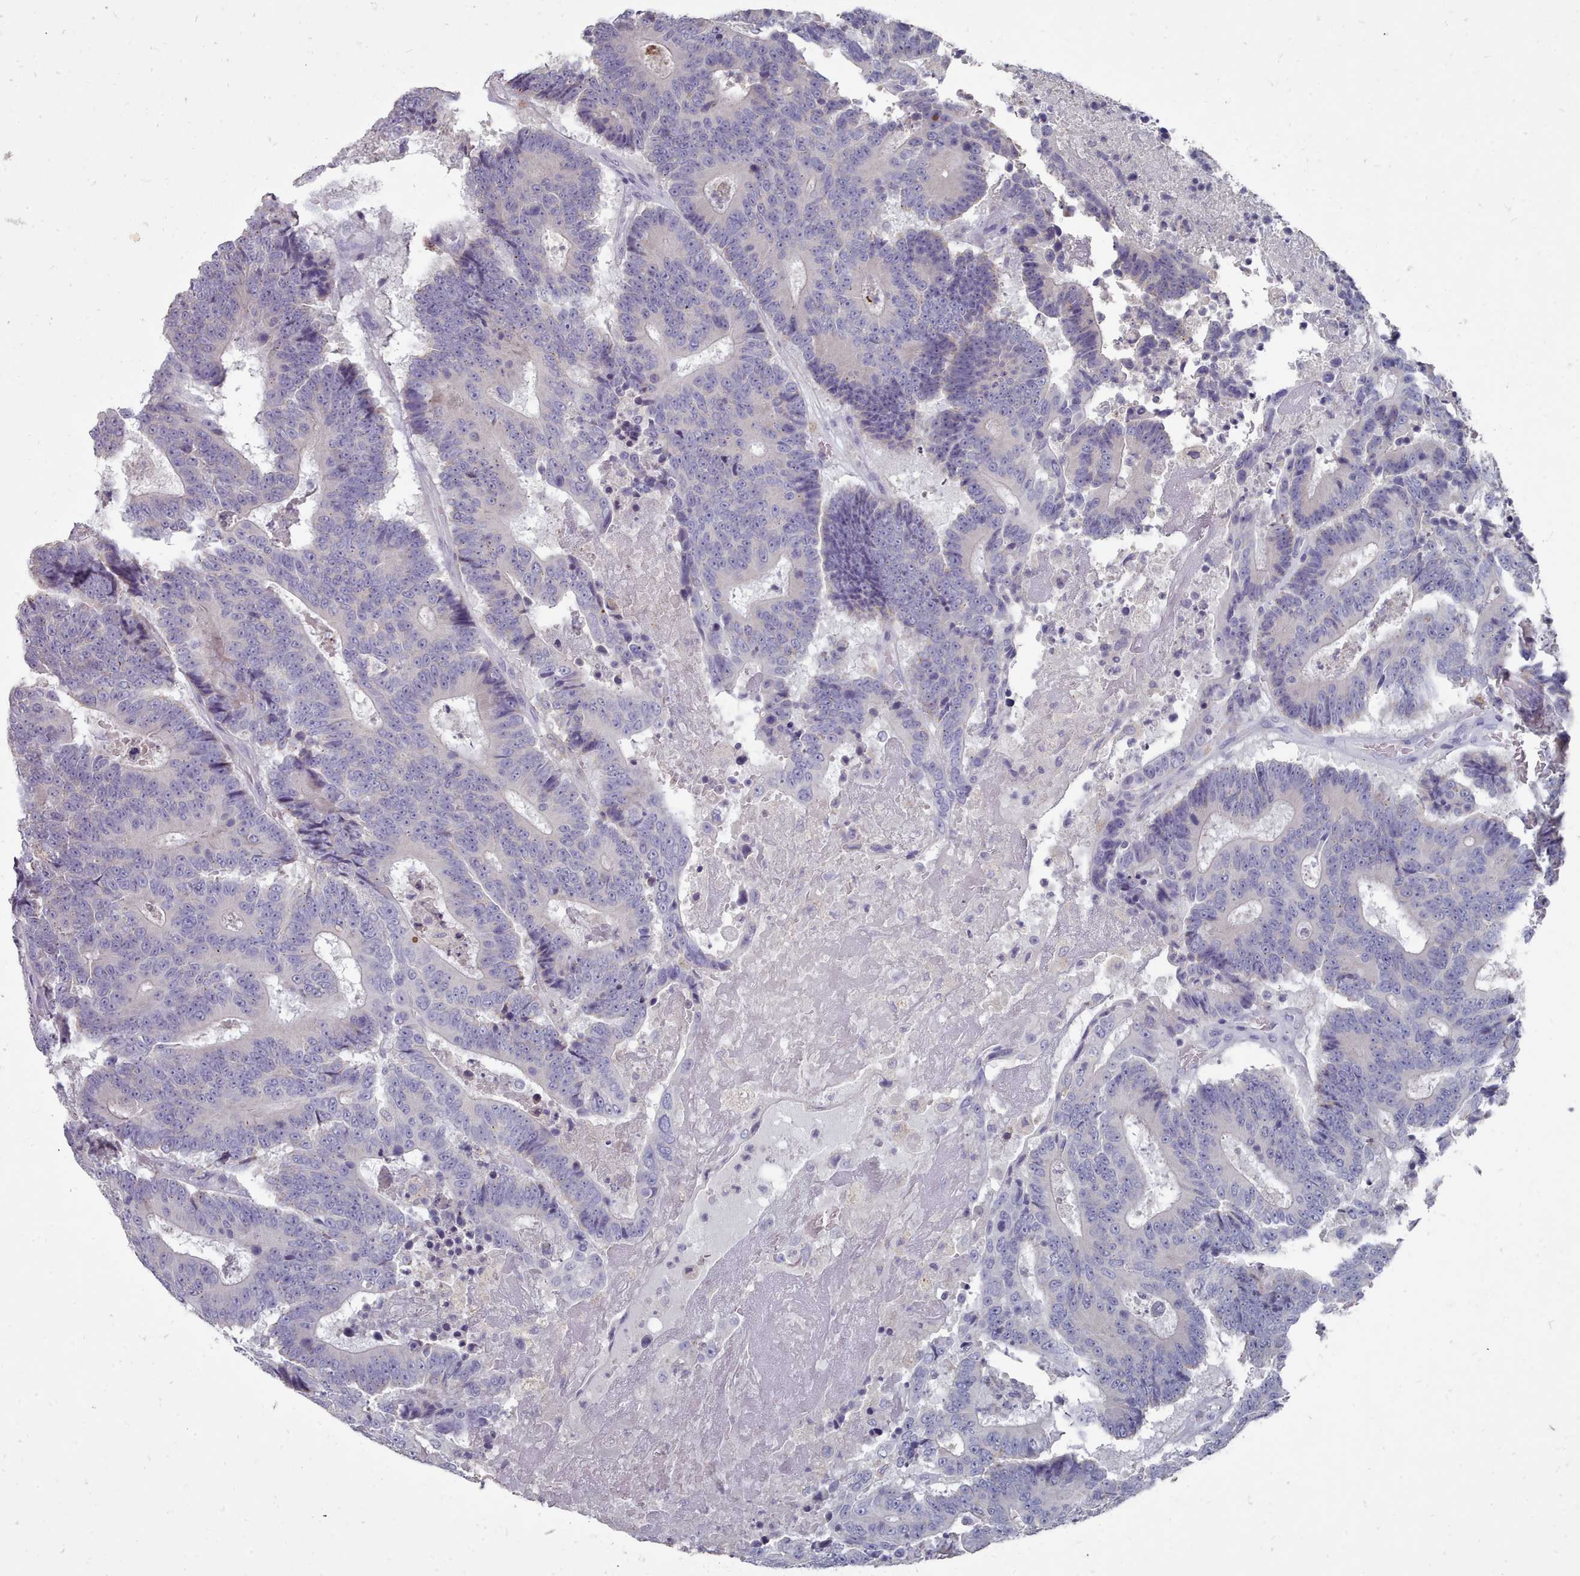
{"staining": {"intensity": "negative", "quantity": "none", "location": "none"}, "tissue": "colorectal cancer", "cell_type": "Tumor cells", "image_type": "cancer", "snomed": [{"axis": "morphology", "description": "Adenocarcinoma, NOS"}, {"axis": "topography", "description": "Colon"}], "caption": "DAB immunohistochemical staining of adenocarcinoma (colorectal) reveals no significant expression in tumor cells.", "gene": "OTULINL", "patient": {"sex": "male", "age": 83}}